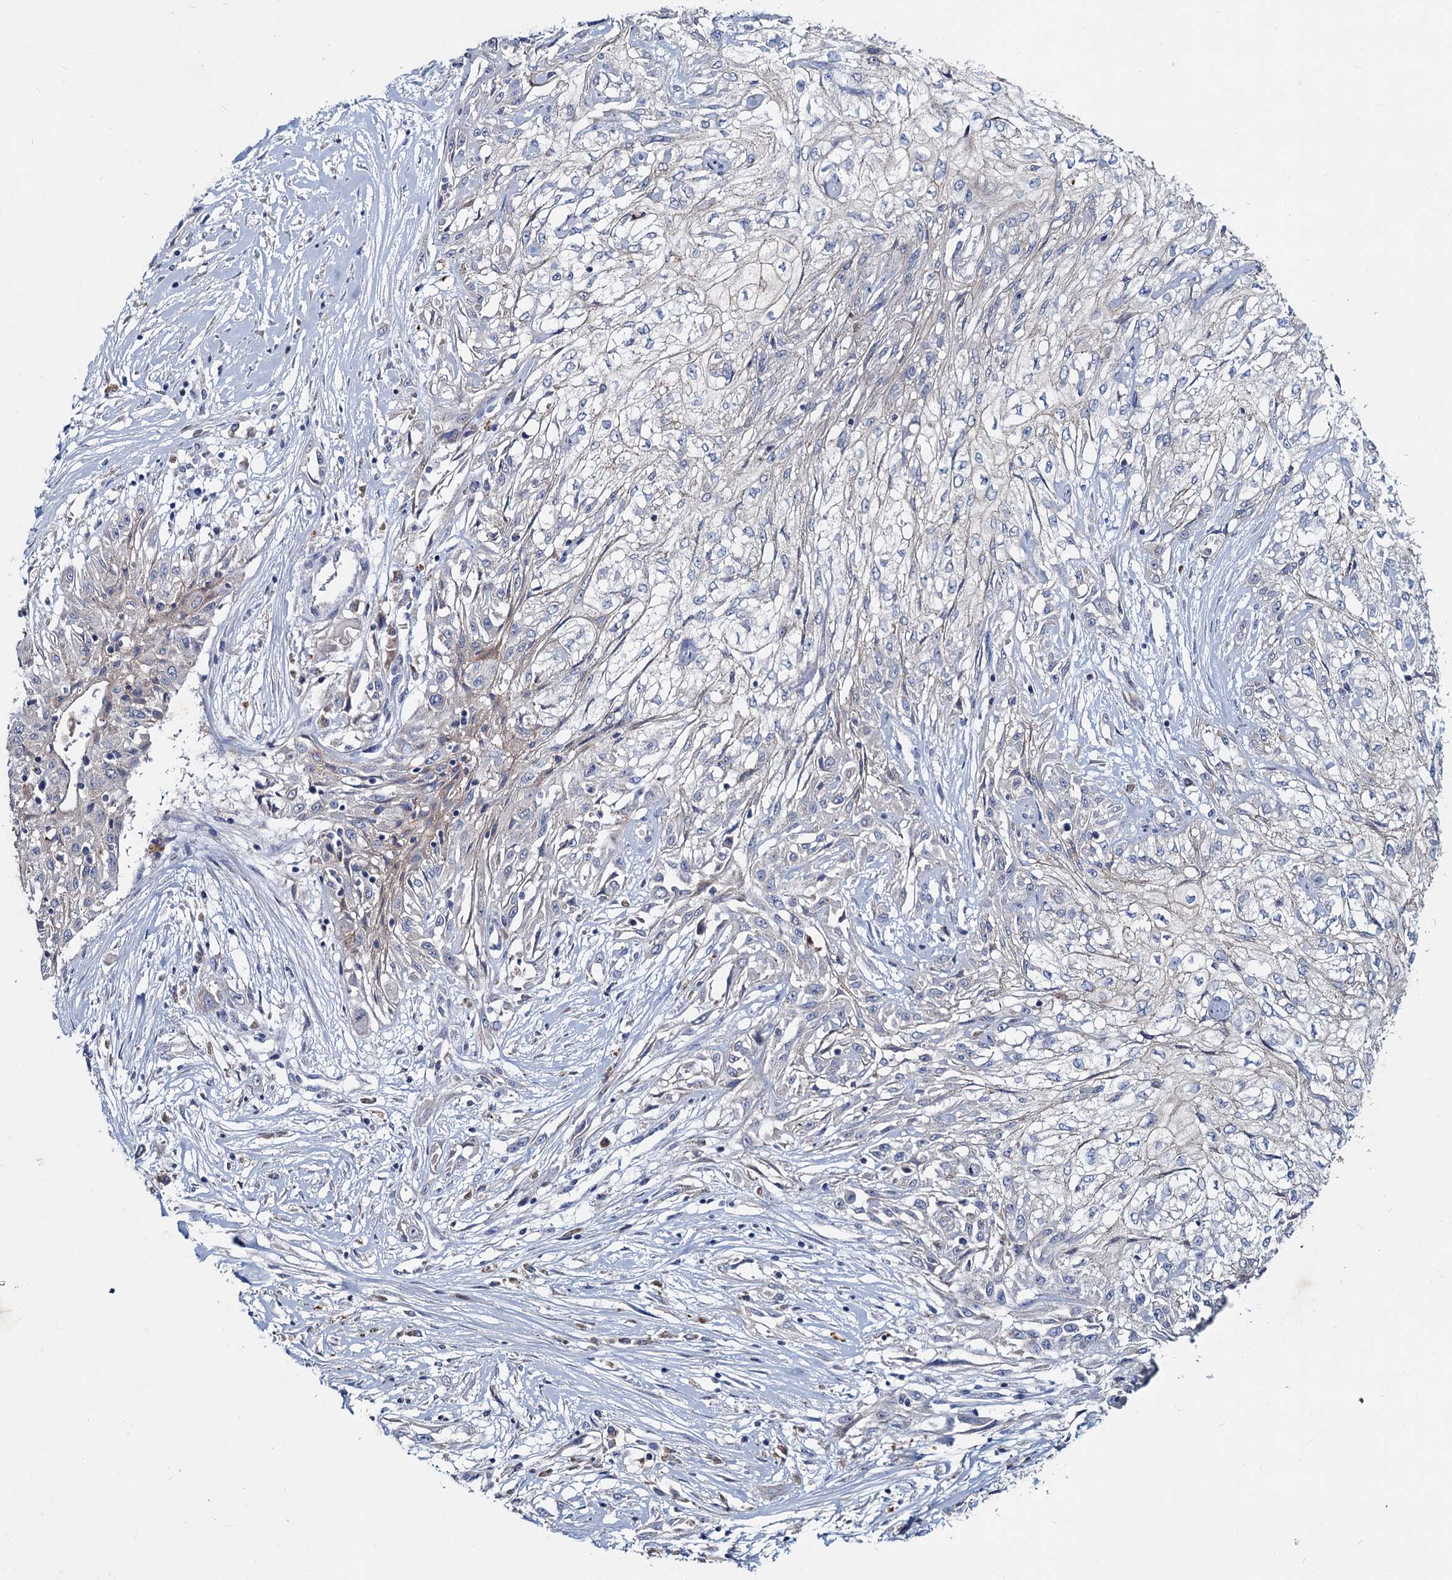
{"staining": {"intensity": "negative", "quantity": "none", "location": "none"}, "tissue": "skin cancer", "cell_type": "Tumor cells", "image_type": "cancer", "snomed": [{"axis": "morphology", "description": "Squamous cell carcinoma, NOS"}, {"axis": "morphology", "description": "Squamous cell carcinoma, metastatic, NOS"}, {"axis": "topography", "description": "Skin"}, {"axis": "topography", "description": "Lymph node"}], "caption": "An immunohistochemistry image of skin cancer (squamous cell carcinoma) is shown. There is no staining in tumor cells of skin cancer (squamous cell carcinoma).", "gene": "TMX2", "patient": {"sex": "male", "age": 75}}